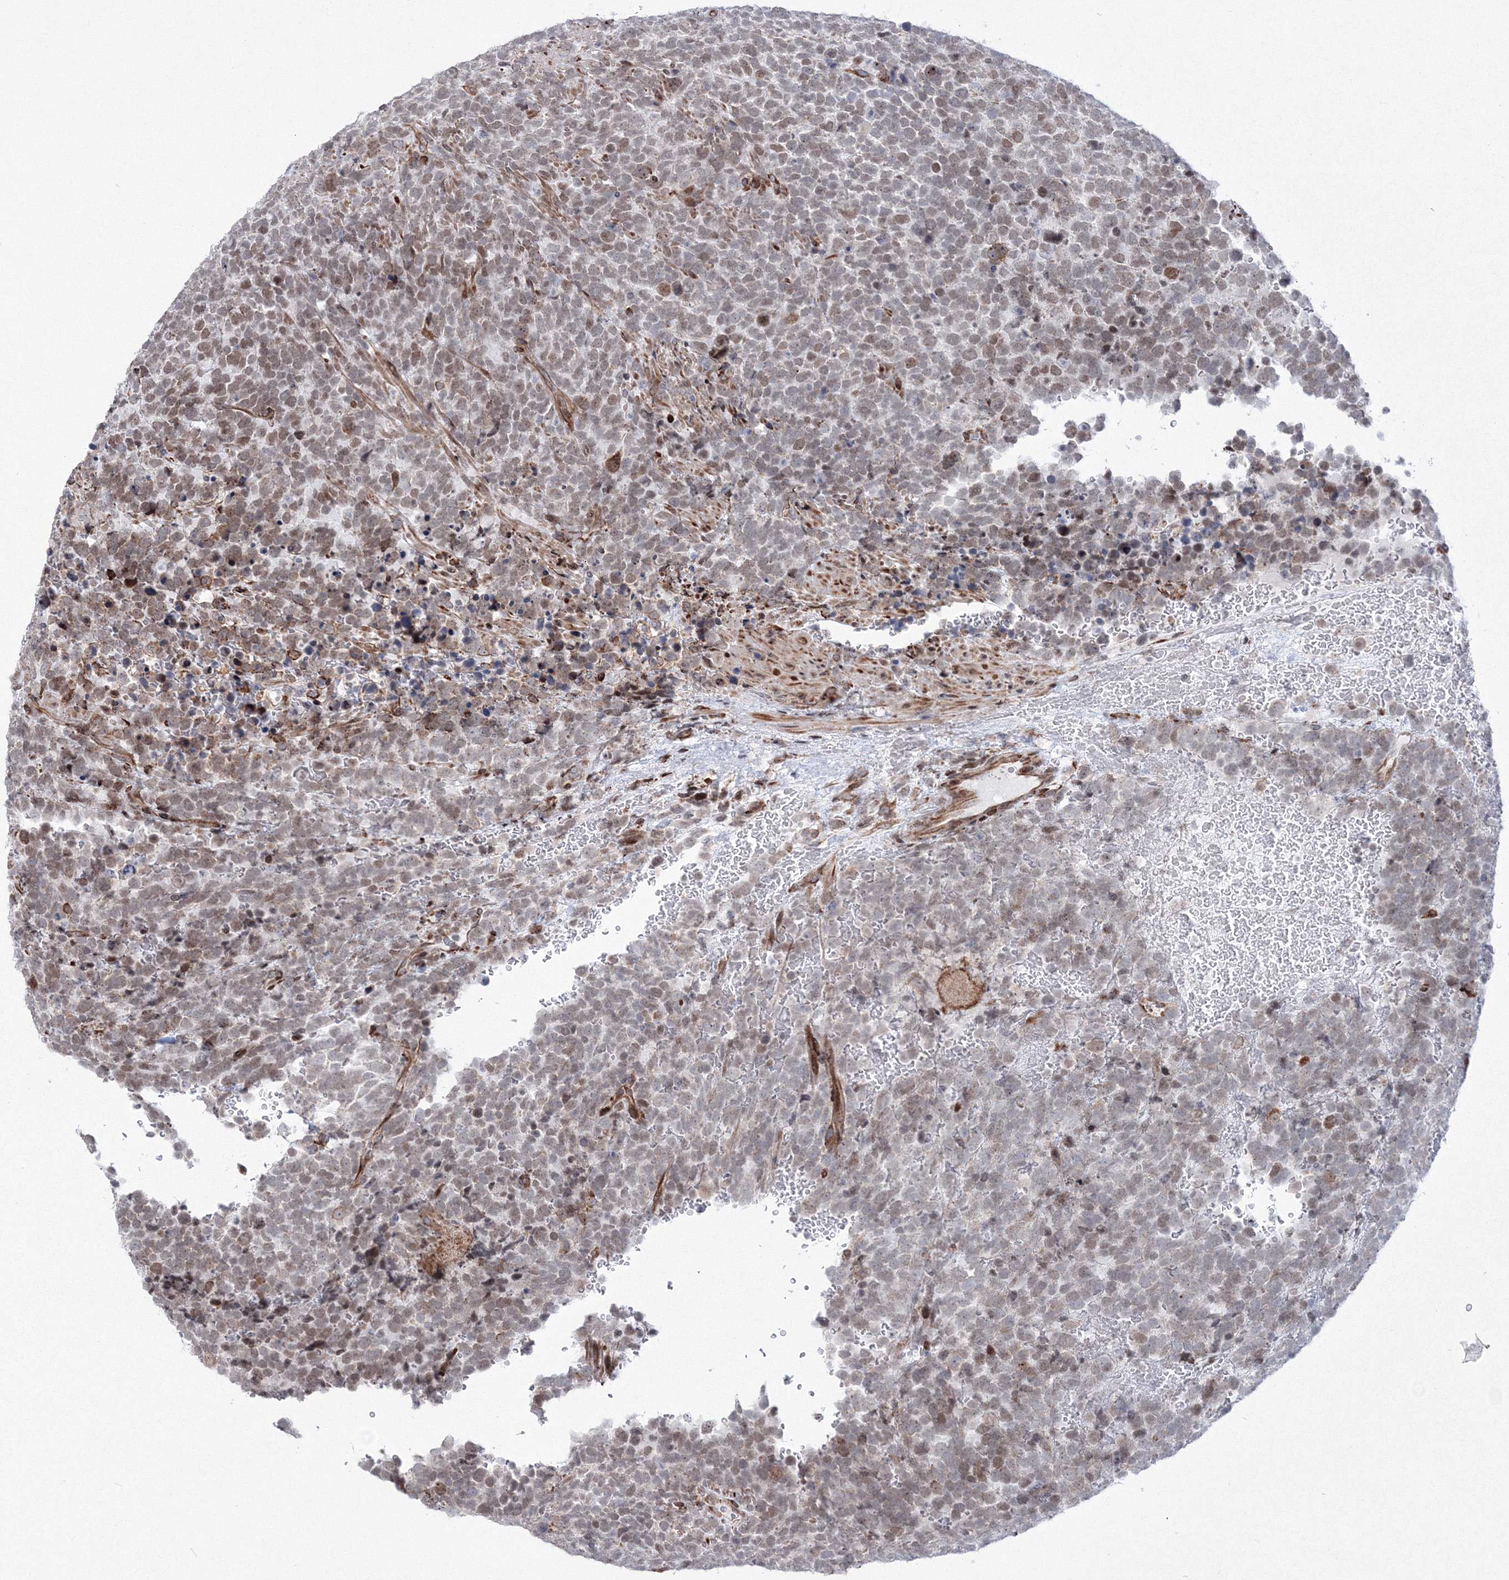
{"staining": {"intensity": "moderate", "quantity": "25%-75%", "location": "nuclear"}, "tissue": "urothelial cancer", "cell_type": "Tumor cells", "image_type": "cancer", "snomed": [{"axis": "morphology", "description": "Urothelial carcinoma, High grade"}, {"axis": "topography", "description": "Urinary bladder"}], "caption": "A histopathology image showing moderate nuclear staining in approximately 25%-75% of tumor cells in urothelial carcinoma (high-grade), as visualized by brown immunohistochemical staining.", "gene": "EFCAB12", "patient": {"sex": "female", "age": 82}}